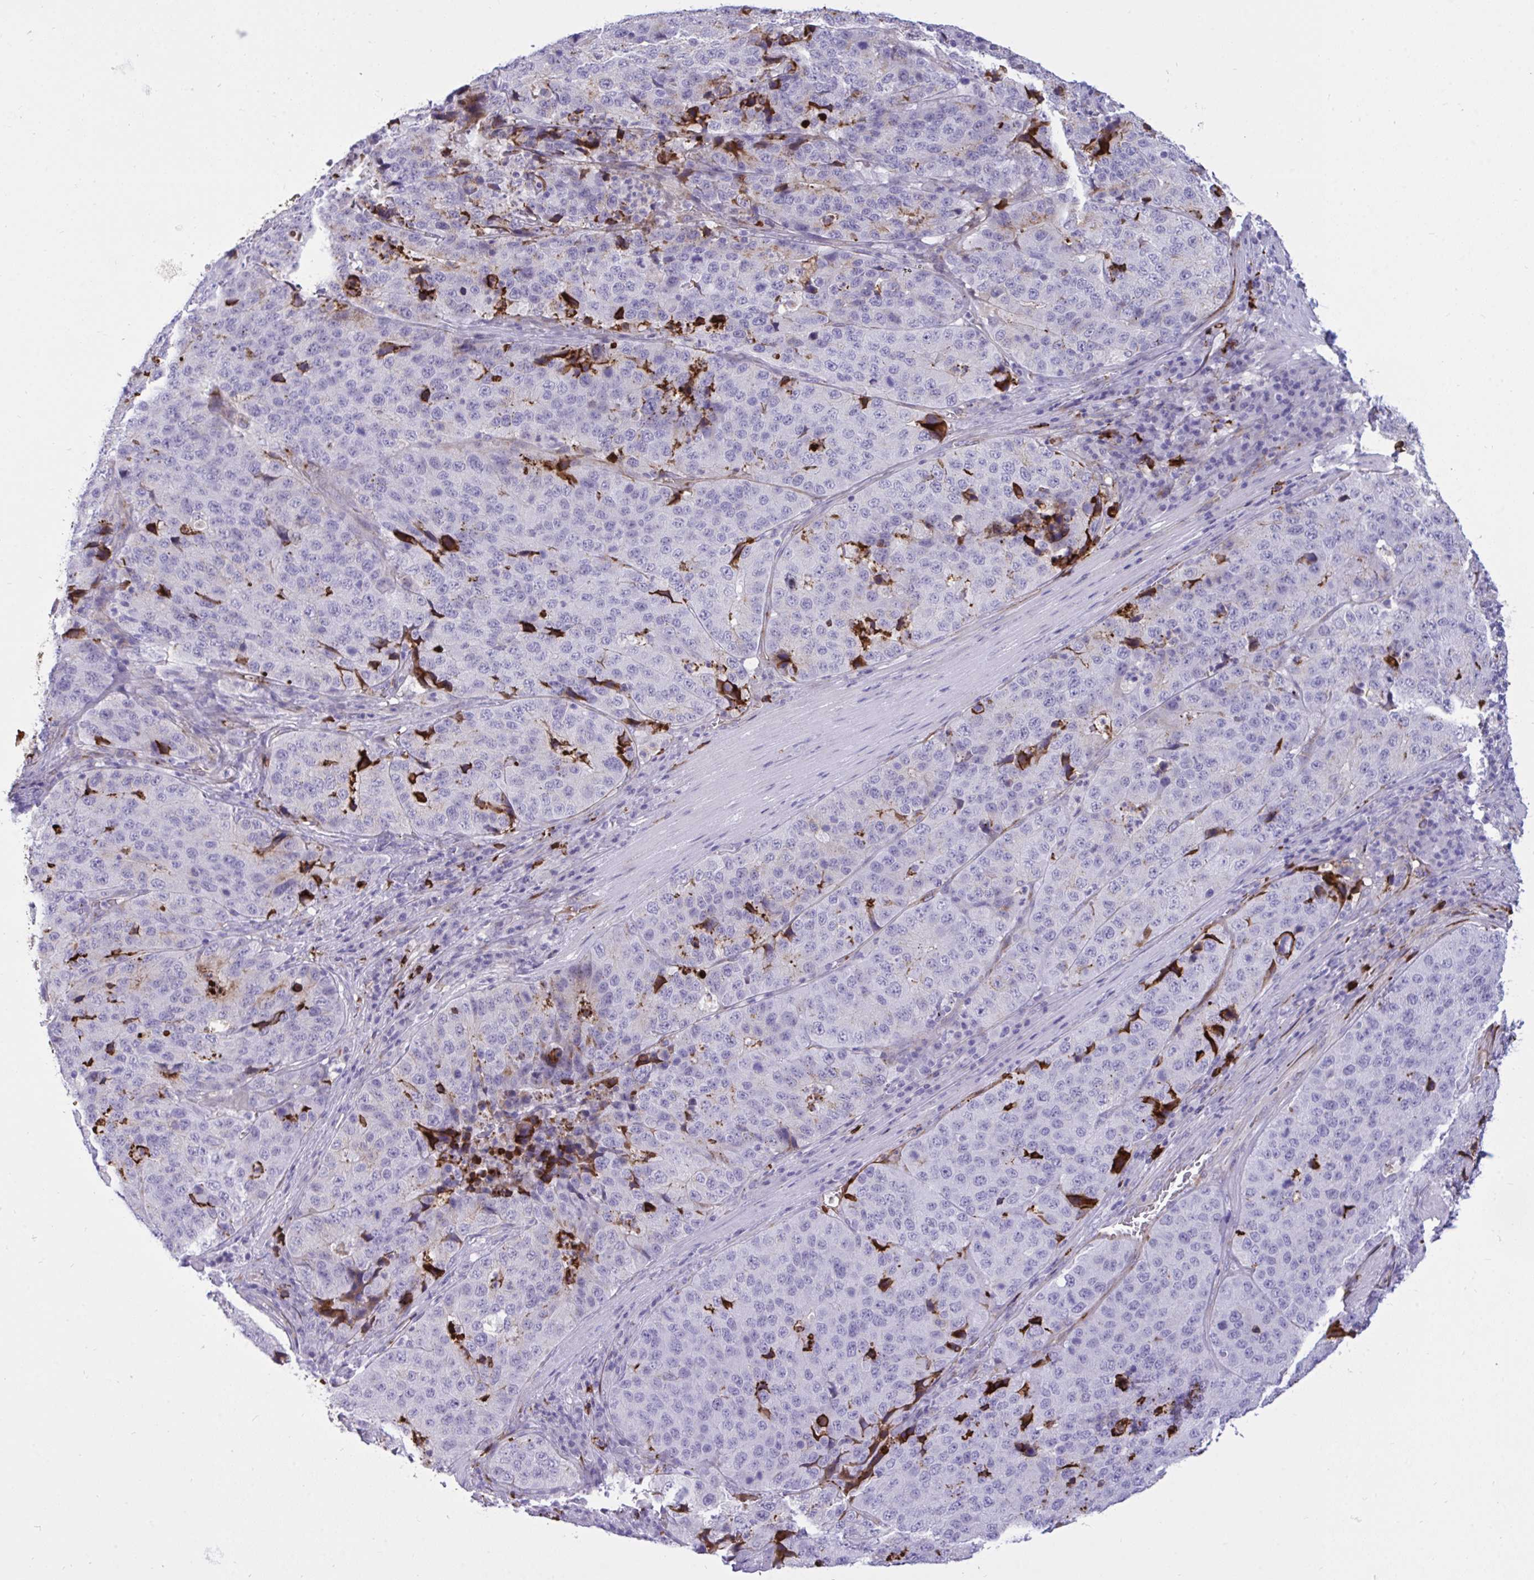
{"staining": {"intensity": "negative", "quantity": "none", "location": "none"}, "tissue": "stomach cancer", "cell_type": "Tumor cells", "image_type": "cancer", "snomed": [{"axis": "morphology", "description": "Adenocarcinoma, NOS"}, {"axis": "topography", "description": "Stomach"}], "caption": "DAB immunohistochemical staining of stomach cancer (adenocarcinoma) reveals no significant expression in tumor cells. Nuclei are stained in blue.", "gene": "F2", "patient": {"sex": "male", "age": 71}}